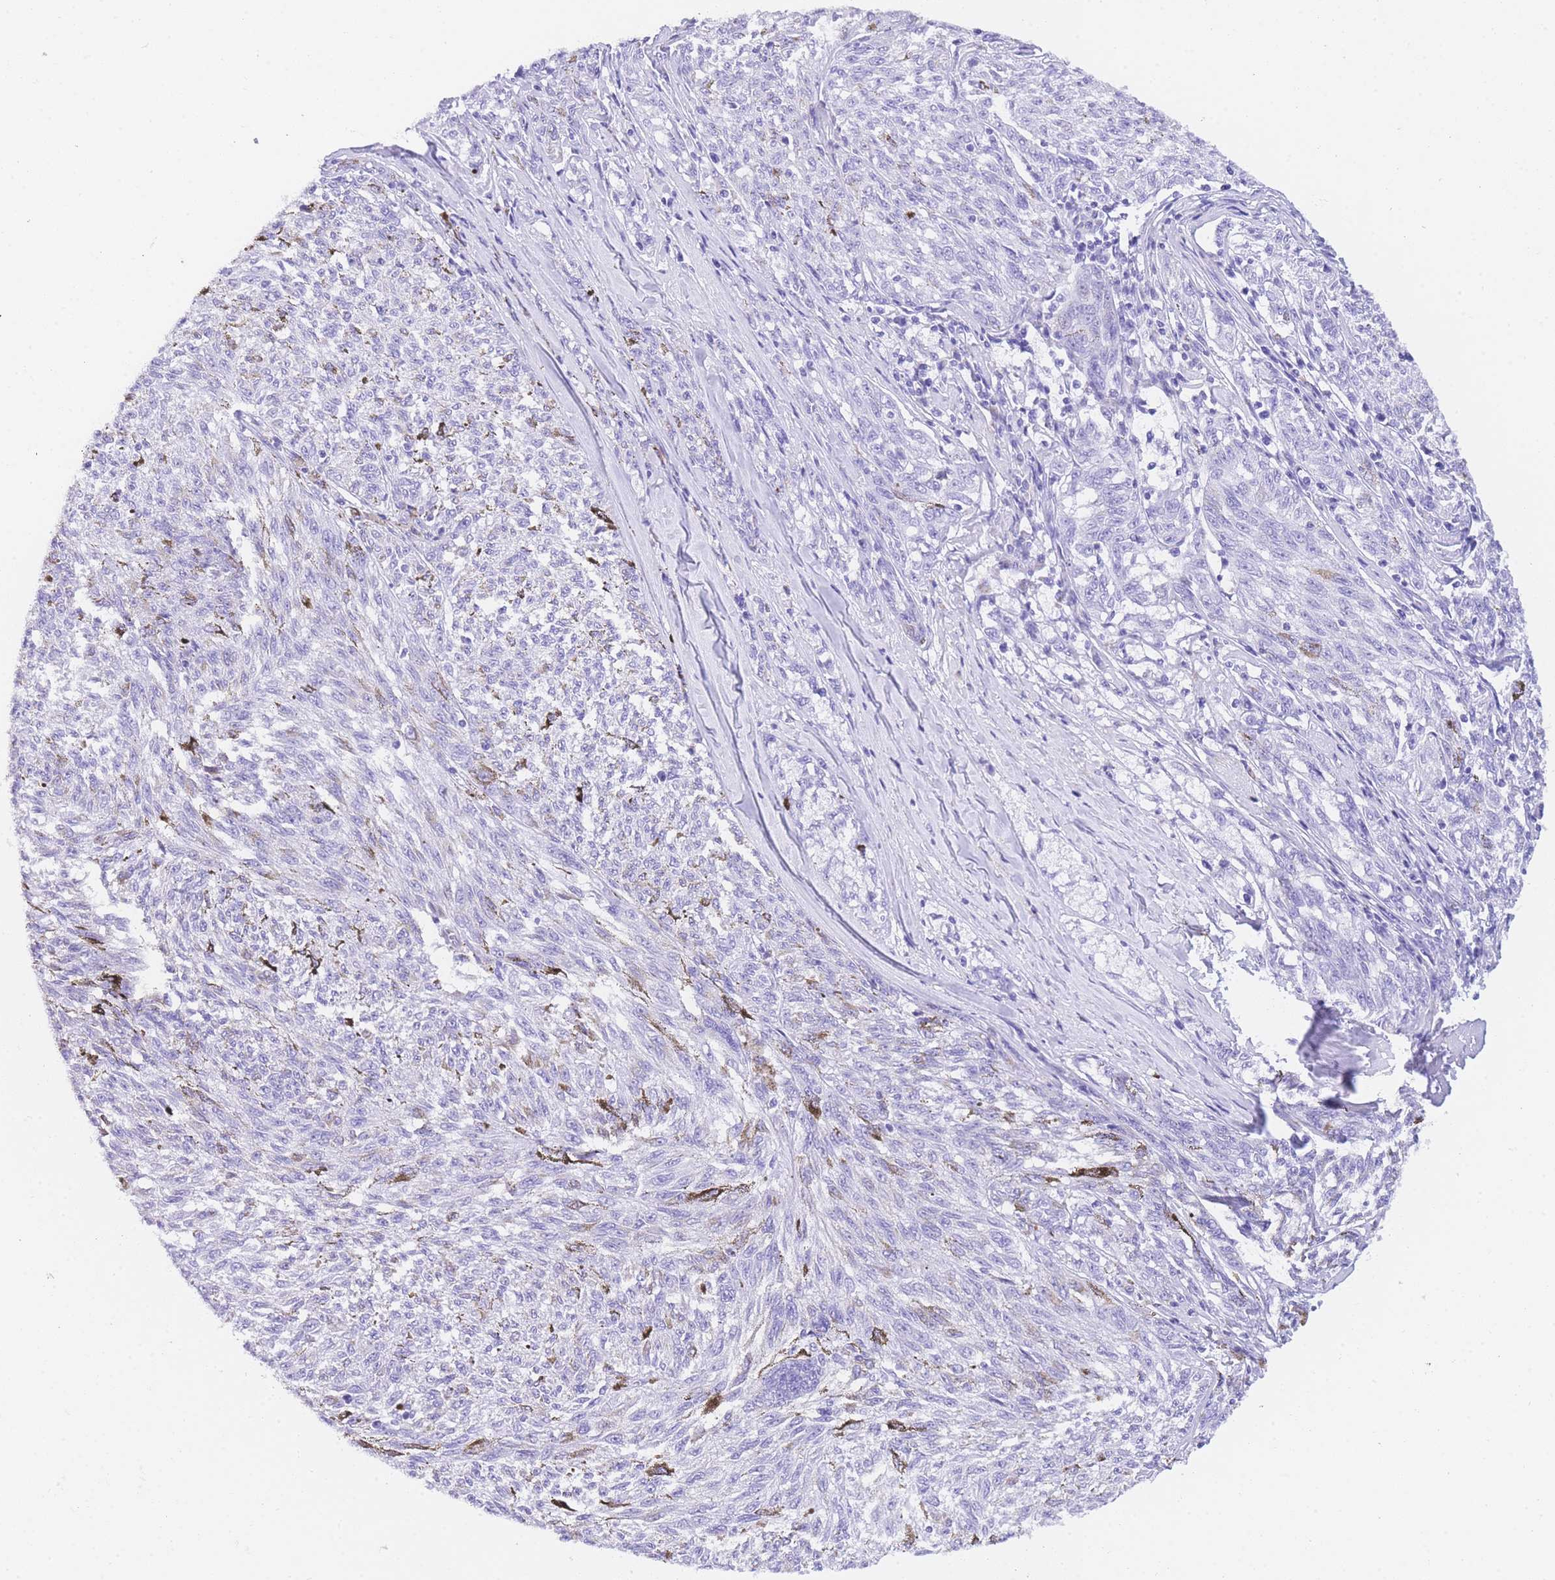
{"staining": {"intensity": "negative", "quantity": "none", "location": "none"}, "tissue": "melanoma", "cell_type": "Tumor cells", "image_type": "cancer", "snomed": [{"axis": "morphology", "description": "Malignant melanoma, NOS"}, {"axis": "topography", "description": "Skin"}], "caption": "Malignant melanoma was stained to show a protein in brown. There is no significant staining in tumor cells. (Brightfield microscopy of DAB immunohistochemistry at high magnification).", "gene": "NKD2", "patient": {"sex": "female", "age": 72}}